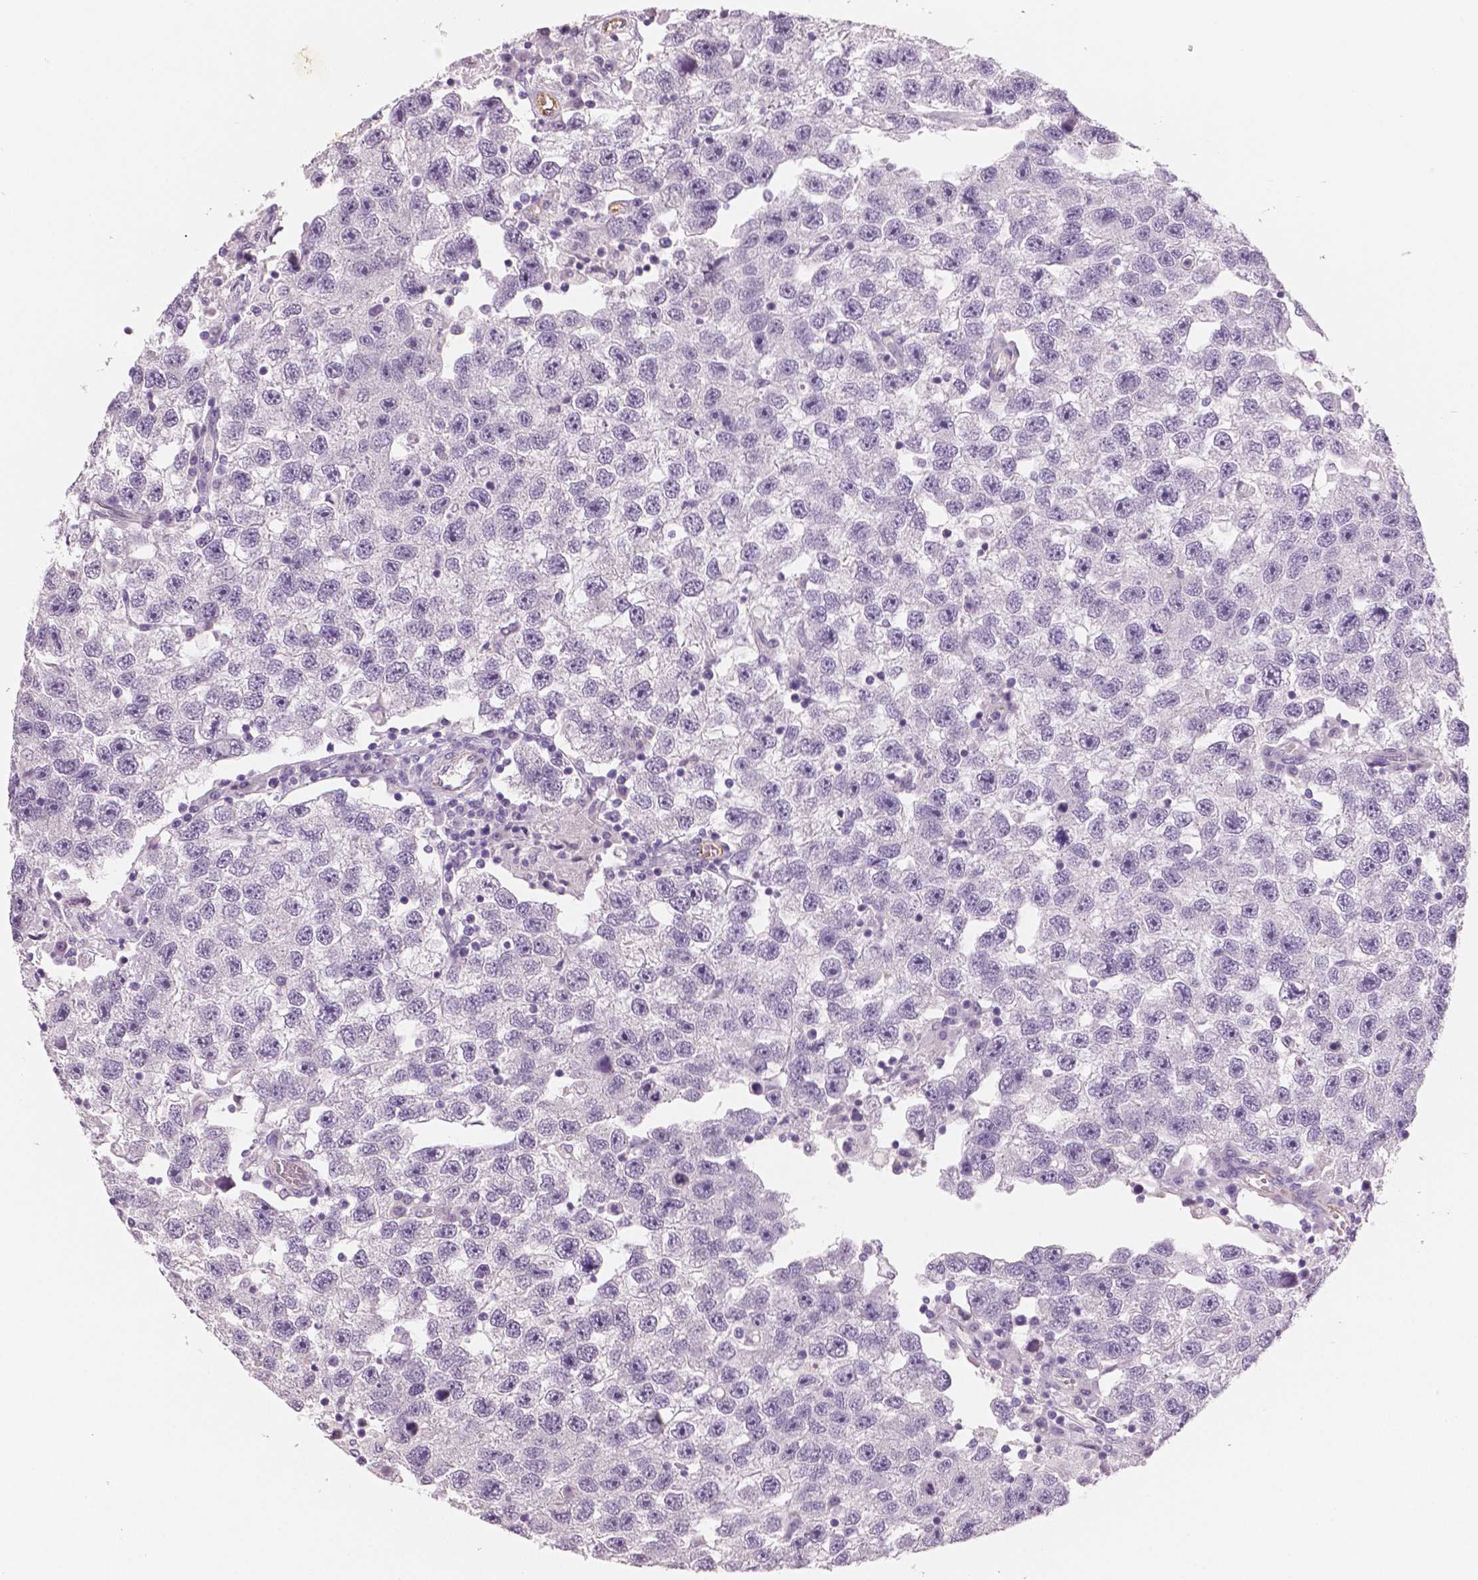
{"staining": {"intensity": "negative", "quantity": "none", "location": "none"}, "tissue": "testis cancer", "cell_type": "Tumor cells", "image_type": "cancer", "snomed": [{"axis": "morphology", "description": "Seminoma, NOS"}, {"axis": "topography", "description": "Testis"}], "caption": "Testis cancer was stained to show a protein in brown. There is no significant positivity in tumor cells.", "gene": "TSPAN7", "patient": {"sex": "male", "age": 26}}